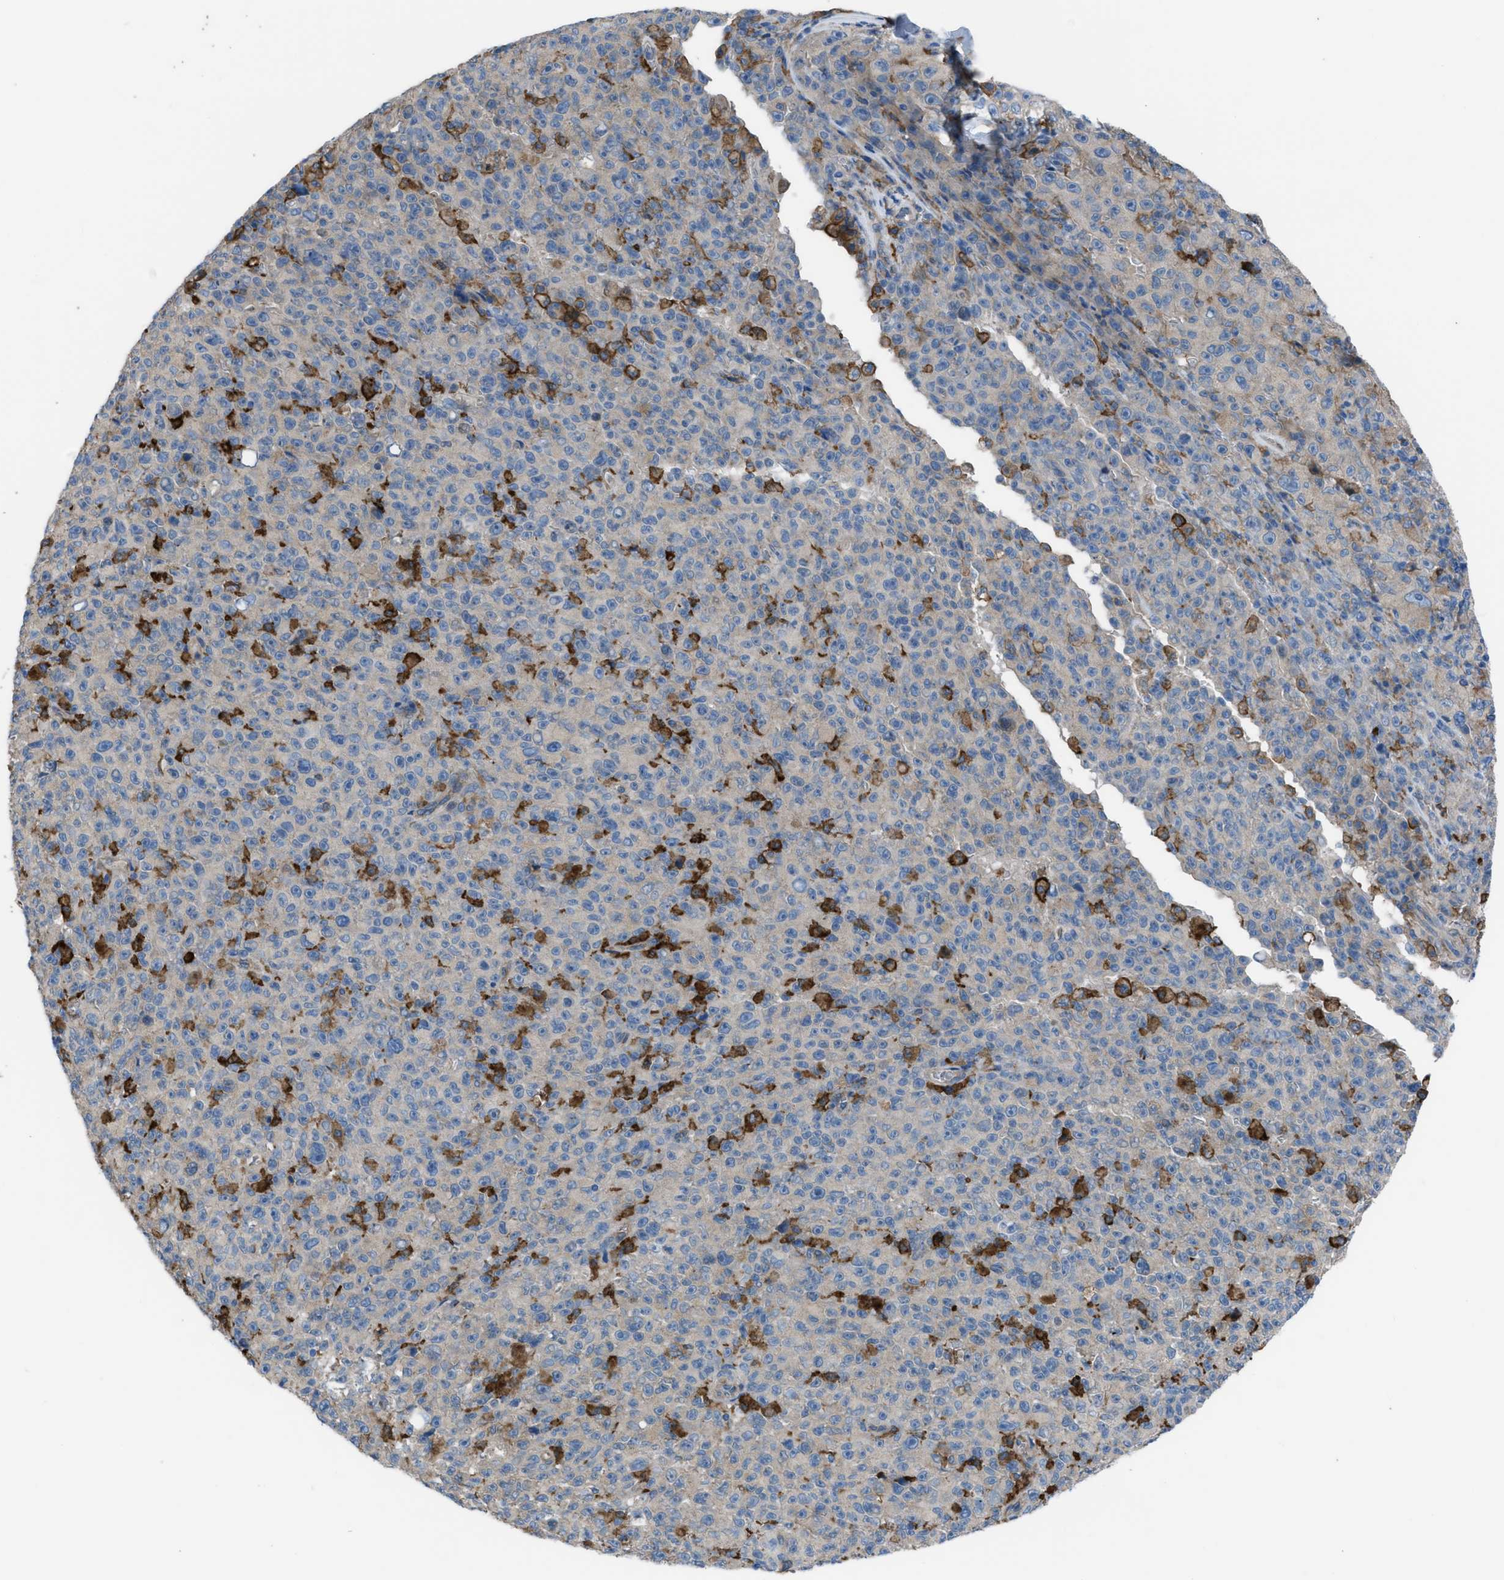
{"staining": {"intensity": "strong", "quantity": "<25%", "location": "cytoplasmic/membranous"}, "tissue": "melanoma", "cell_type": "Tumor cells", "image_type": "cancer", "snomed": [{"axis": "morphology", "description": "Malignant melanoma, NOS"}, {"axis": "topography", "description": "Skin"}], "caption": "Immunohistochemistry (IHC) micrograph of human melanoma stained for a protein (brown), which shows medium levels of strong cytoplasmic/membranous staining in approximately <25% of tumor cells.", "gene": "EGFR", "patient": {"sex": "female", "age": 82}}